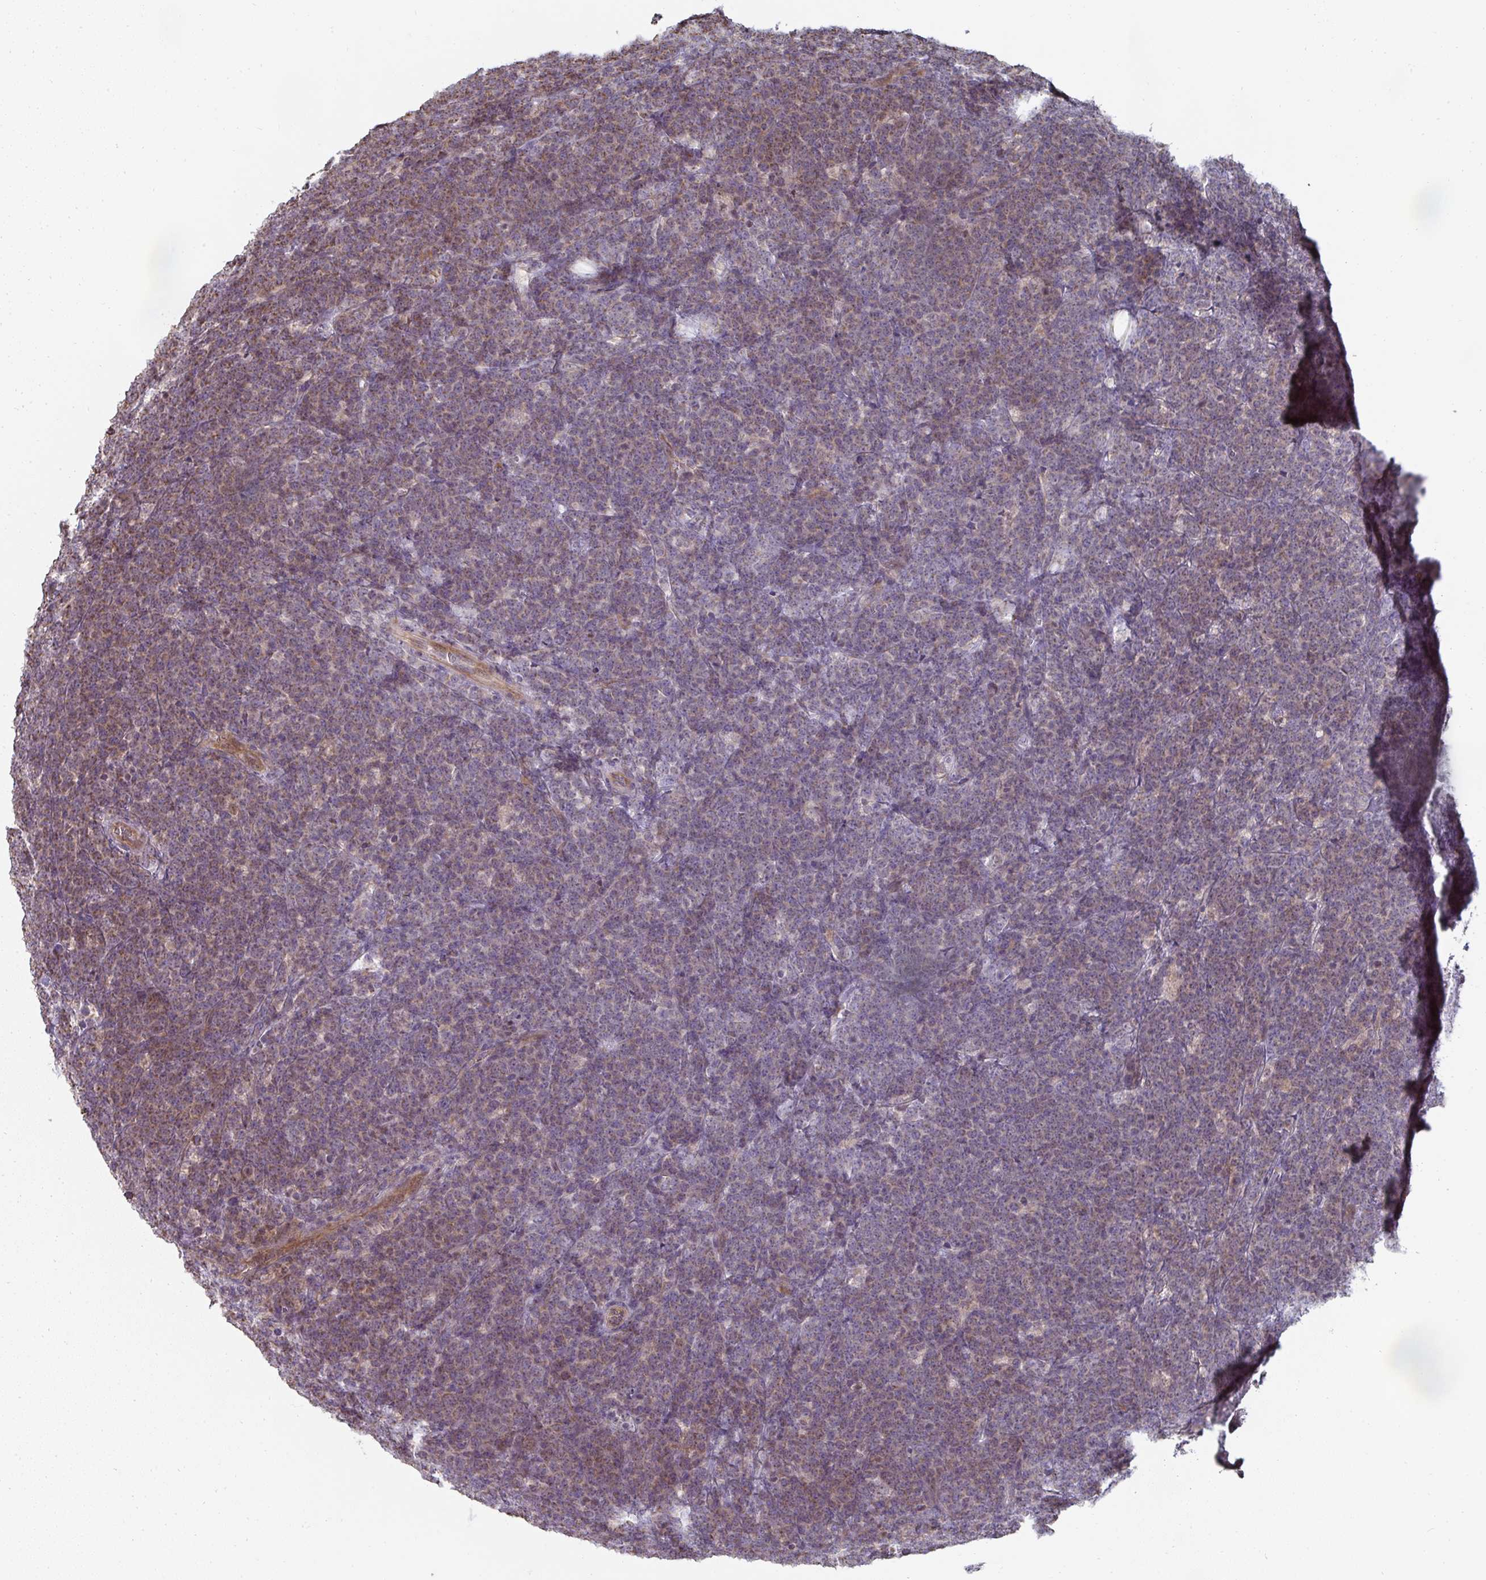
{"staining": {"intensity": "moderate", "quantity": "25%-75%", "location": "cytoplasmic/membranous"}, "tissue": "lymphoma", "cell_type": "Tumor cells", "image_type": "cancer", "snomed": [{"axis": "morphology", "description": "Malignant lymphoma, non-Hodgkin's type, High grade"}, {"axis": "topography", "description": "Small intestine"}, {"axis": "topography", "description": "Colon"}], "caption": "Malignant lymphoma, non-Hodgkin's type (high-grade) stained with DAB (3,3'-diaminobenzidine) immunohistochemistry exhibits medium levels of moderate cytoplasmic/membranous positivity in about 25%-75% of tumor cells.", "gene": "AGTPBP1", "patient": {"sex": "male", "age": 8}}